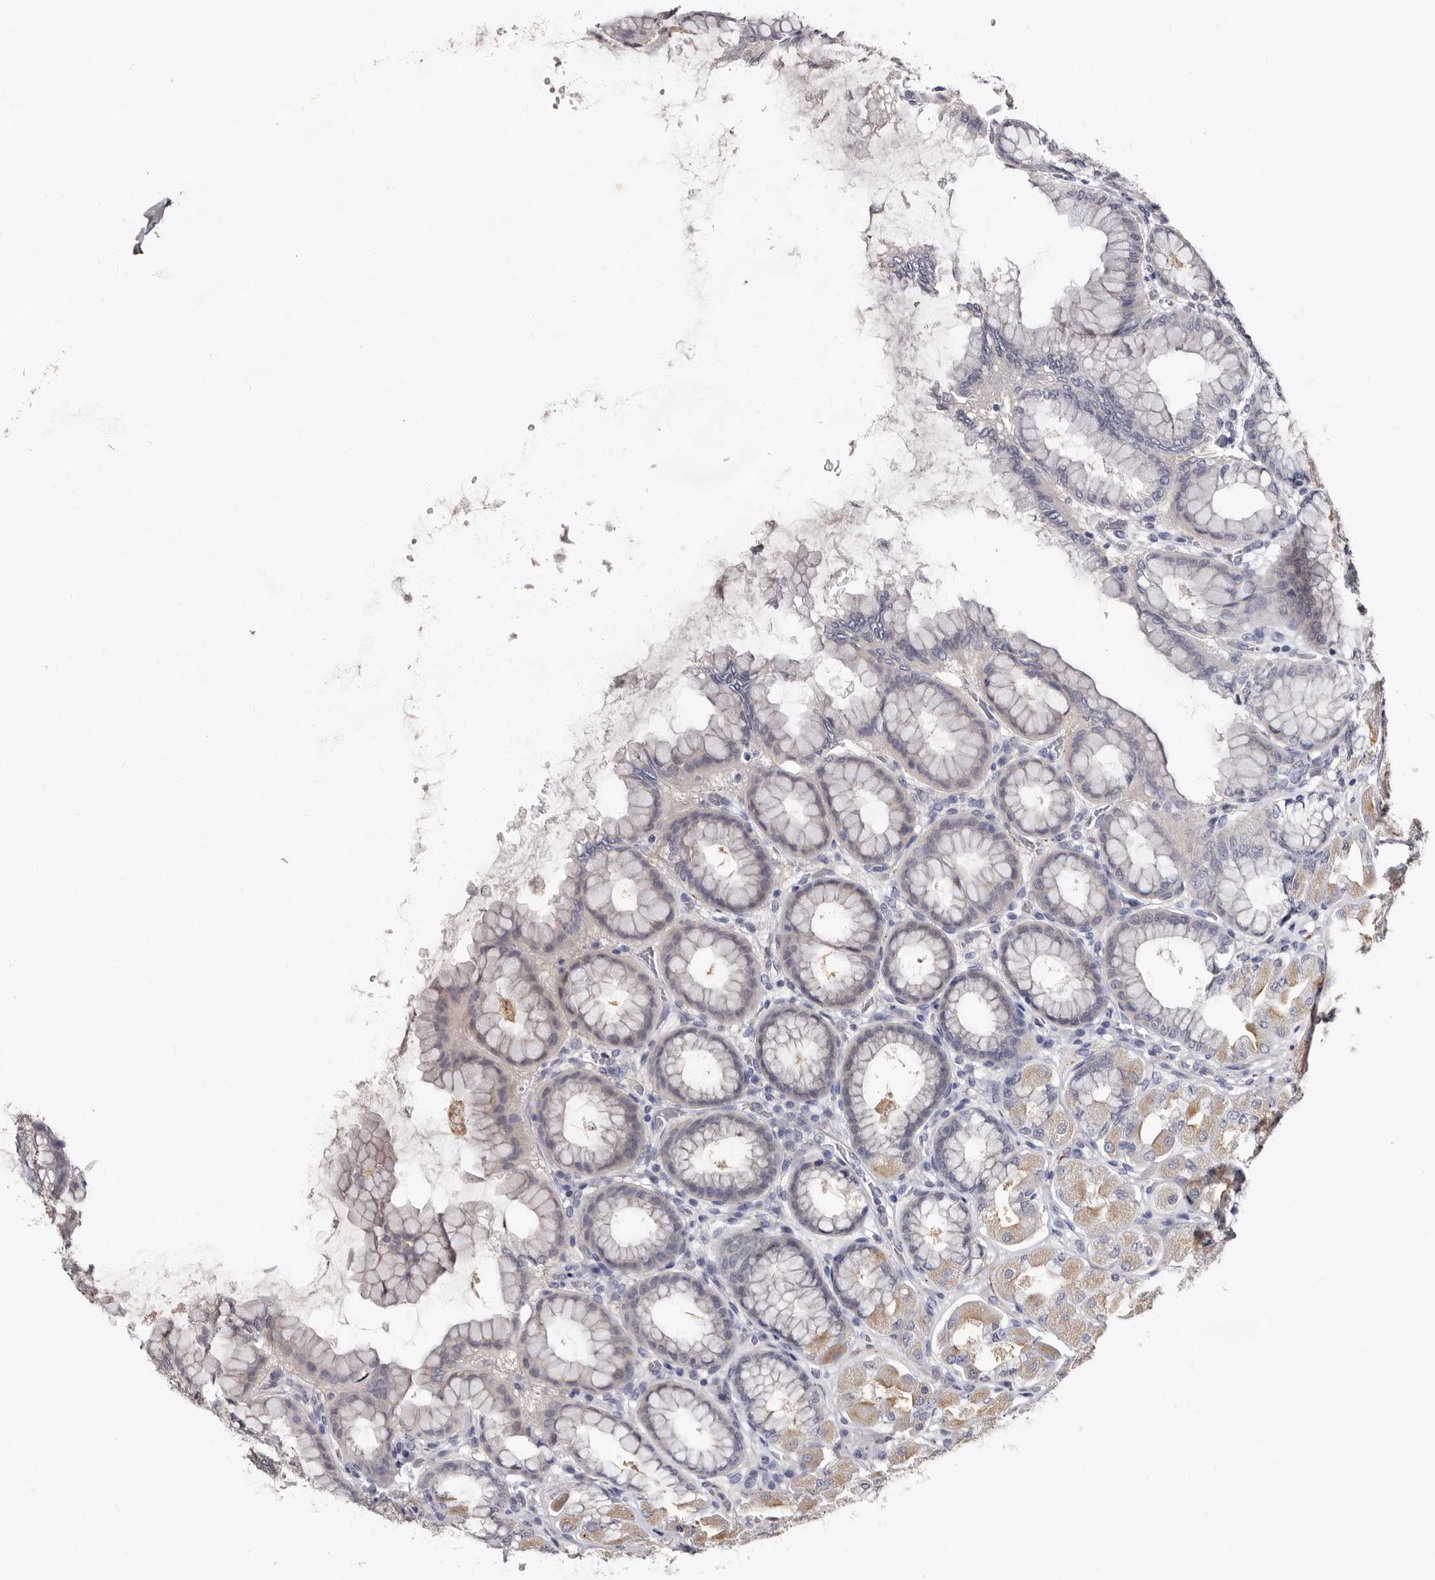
{"staining": {"intensity": "weak", "quantity": "<25%", "location": "cytoplasmic/membranous"}, "tissue": "stomach", "cell_type": "Glandular cells", "image_type": "normal", "snomed": [{"axis": "morphology", "description": "Normal tissue, NOS"}, {"axis": "topography", "description": "Stomach, upper"}], "caption": "Unremarkable stomach was stained to show a protein in brown. There is no significant staining in glandular cells. (Immunohistochemistry (ihc), brightfield microscopy, high magnification).", "gene": "LANCL2", "patient": {"sex": "female", "age": 56}}